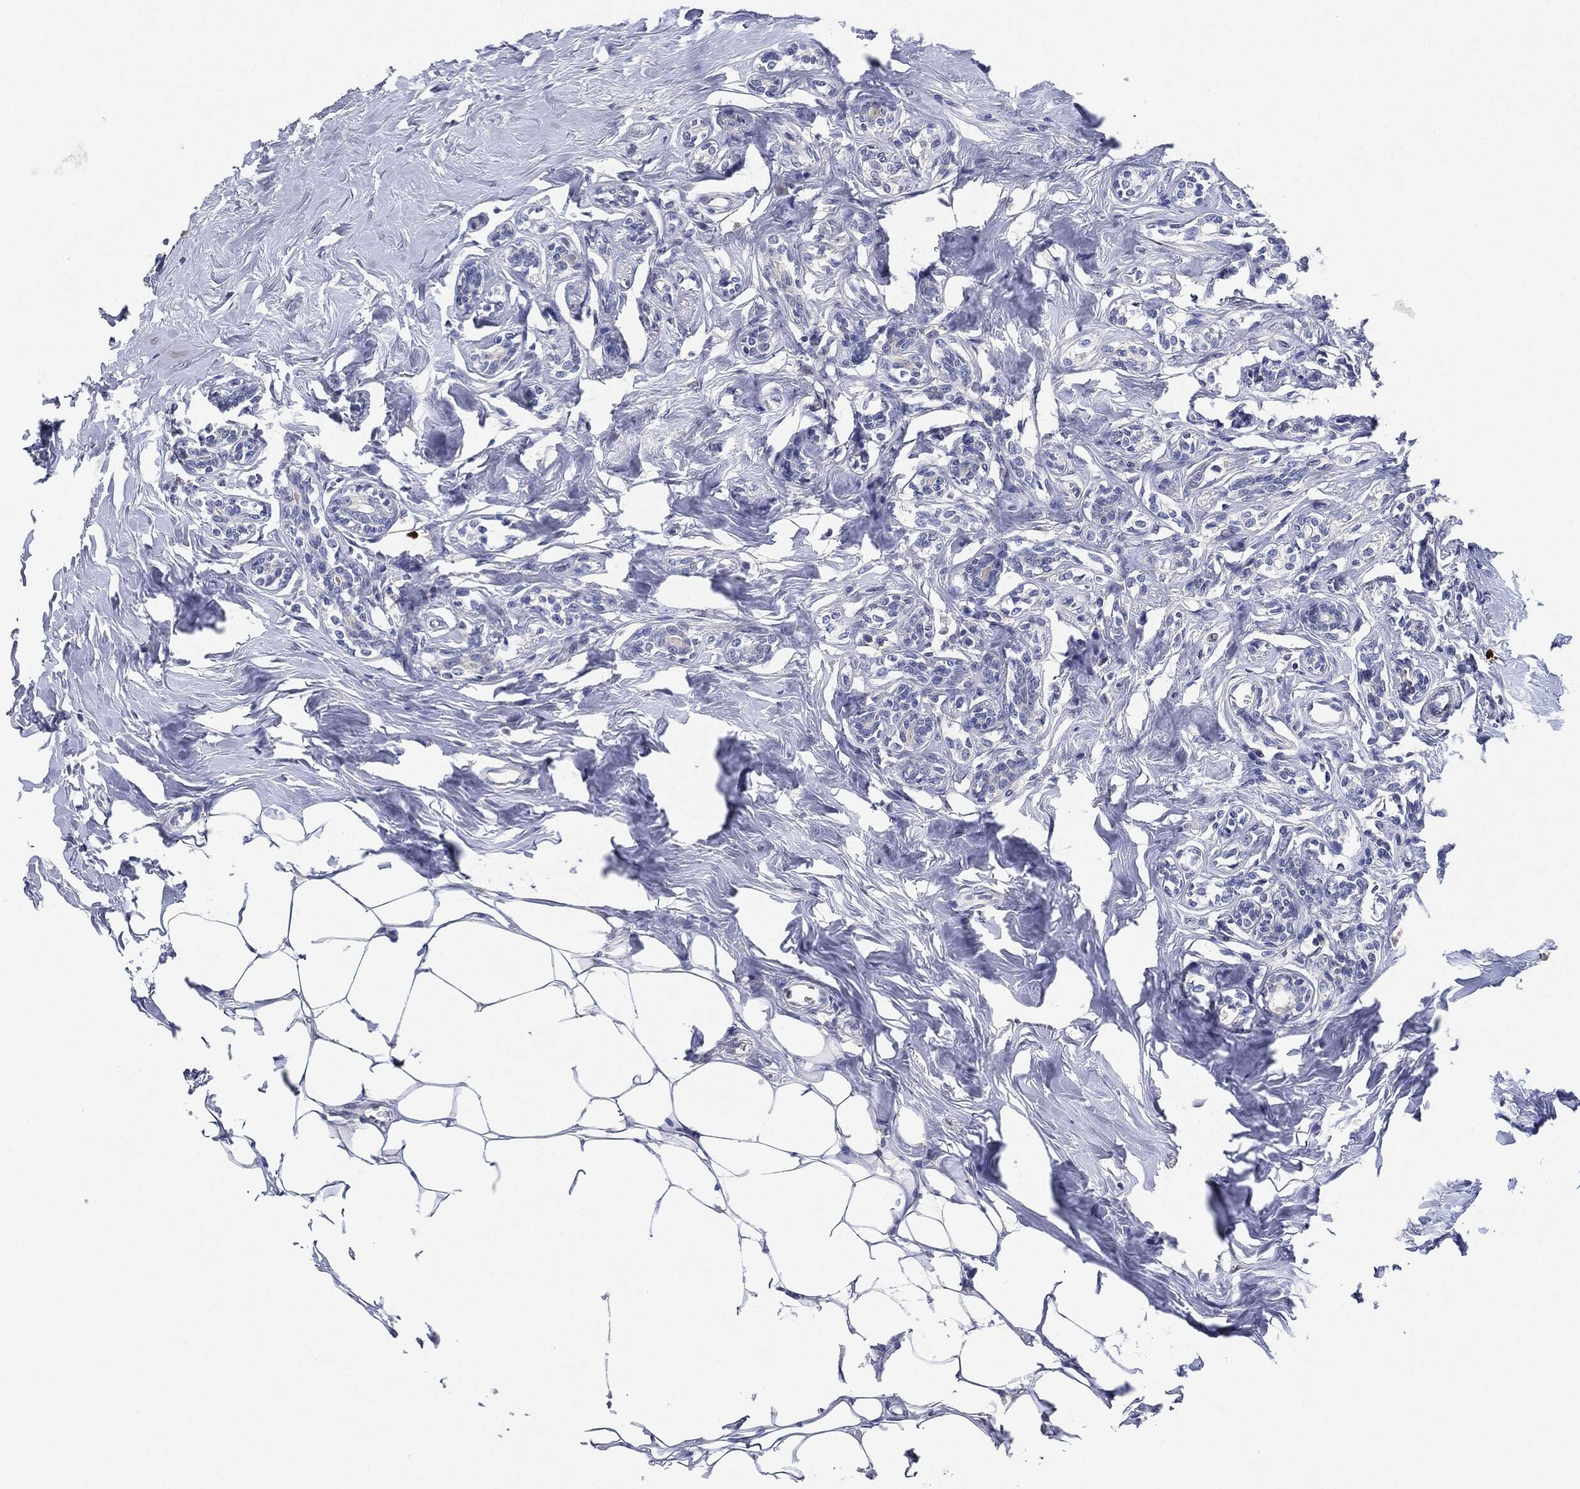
{"staining": {"intensity": "negative", "quantity": "none", "location": "none"}, "tissue": "breast cancer", "cell_type": "Tumor cells", "image_type": "cancer", "snomed": [{"axis": "morphology", "description": "Duct carcinoma"}, {"axis": "topography", "description": "Breast"}], "caption": "There is no significant staining in tumor cells of breast intraductal carcinoma.", "gene": "NTRK1", "patient": {"sex": "female", "age": 83}}